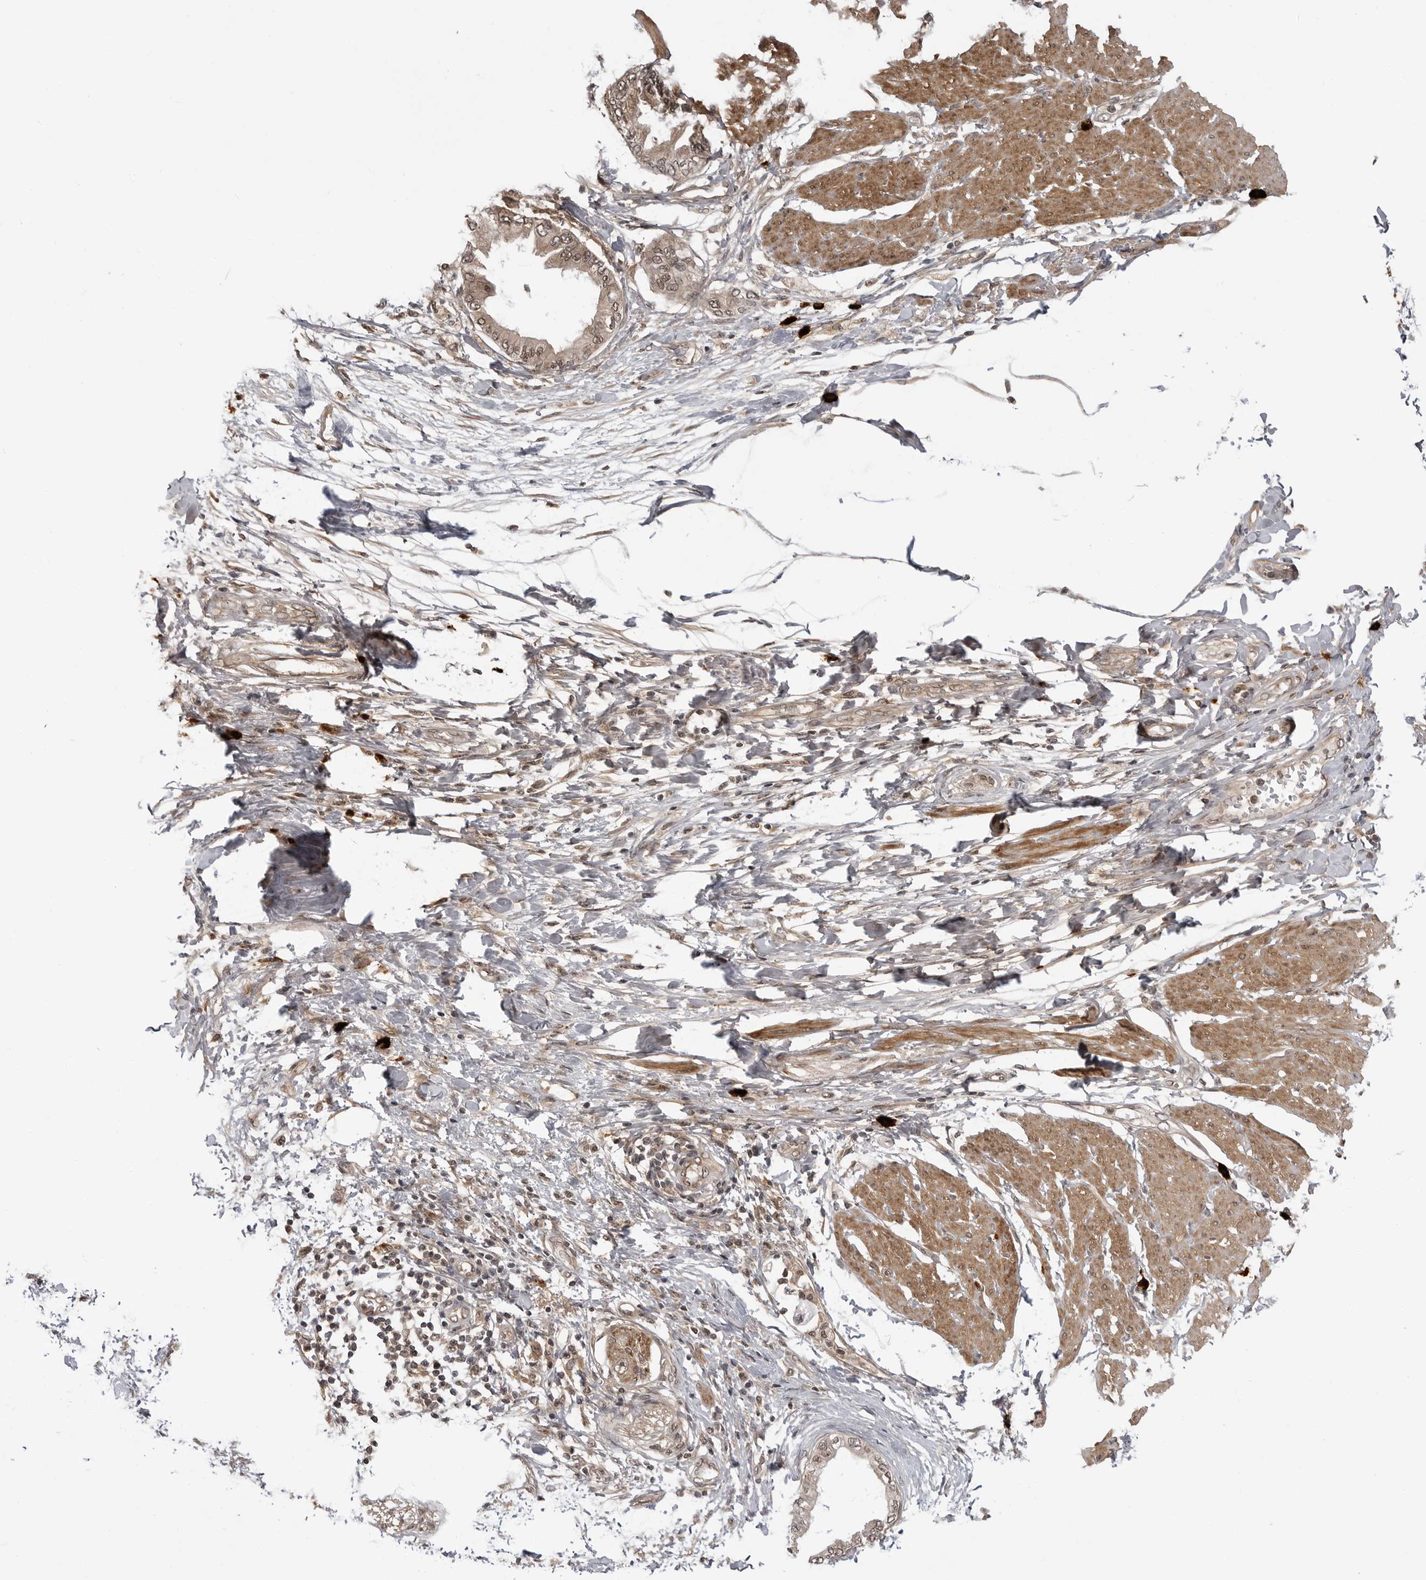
{"staining": {"intensity": "weak", "quantity": "25%-75%", "location": "cytoplasmic/membranous,nuclear"}, "tissue": "pancreatic cancer", "cell_type": "Tumor cells", "image_type": "cancer", "snomed": [{"axis": "morphology", "description": "Normal tissue, NOS"}, {"axis": "morphology", "description": "Adenocarcinoma, NOS"}, {"axis": "topography", "description": "Pancreas"}, {"axis": "topography", "description": "Duodenum"}], "caption": "Approximately 25%-75% of tumor cells in human pancreatic cancer show weak cytoplasmic/membranous and nuclear protein staining as visualized by brown immunohistochemical staining.", "gene": "IL24", "patient": {"sex": "female", "age": 60}}